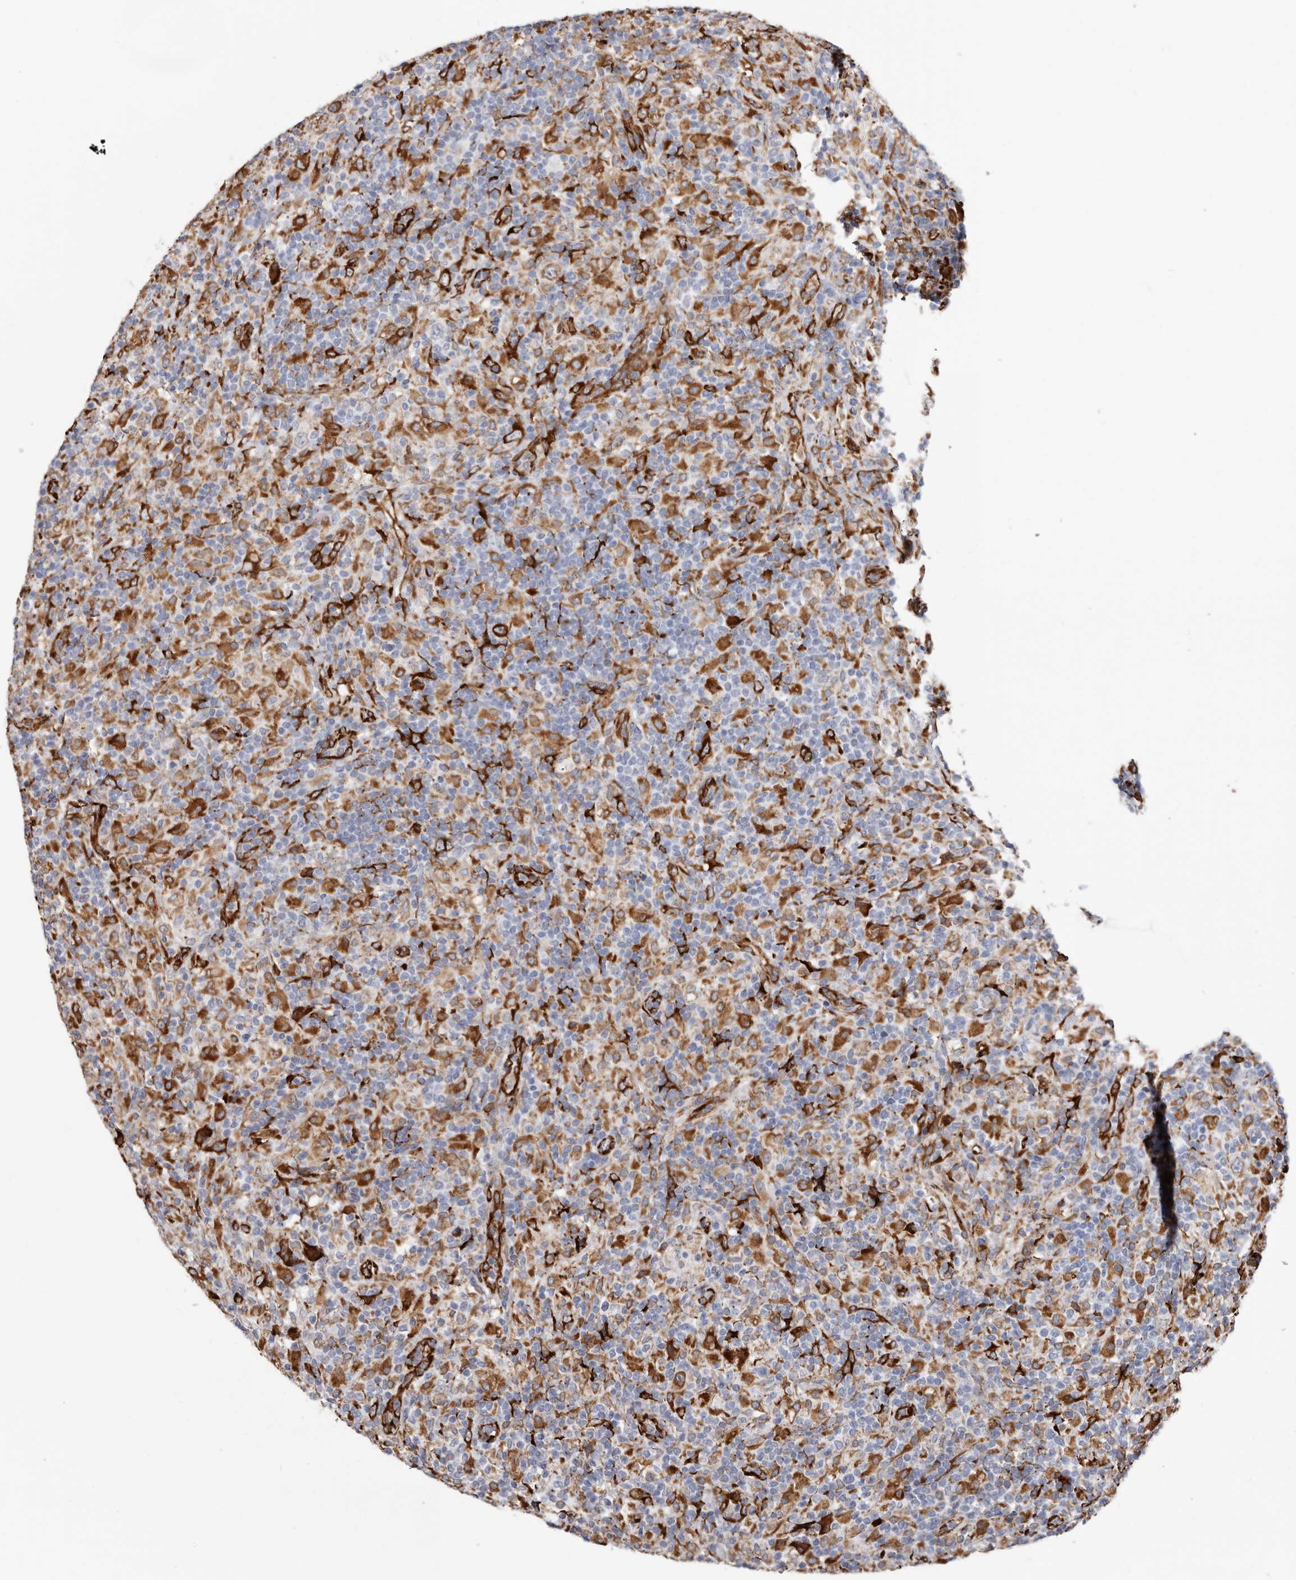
{"staining": {"intensity": "moderate", "quantity": ">75%", "location": "cytoplasmic/membranous"}, "tissue": "lymphoma", "cell_type": "Tumor cells", "image_type": "cancer", "snomed": [{"axis": "morphology", "description": "Hodgkin's disease, NOS"}, {"axis": "topography", "description": "Lymph node"}], "caption": "Tumor cells exhibit moderate cytoplasmic/membranous positivity in approximately >75% of cells in lymphoma. (DAB (3,3'-diaminobenzidine) IHC with brightfield microscopy, high magnification).", "gene": "SEMA3E", "patient": {"sex": "male", "age": 70}}